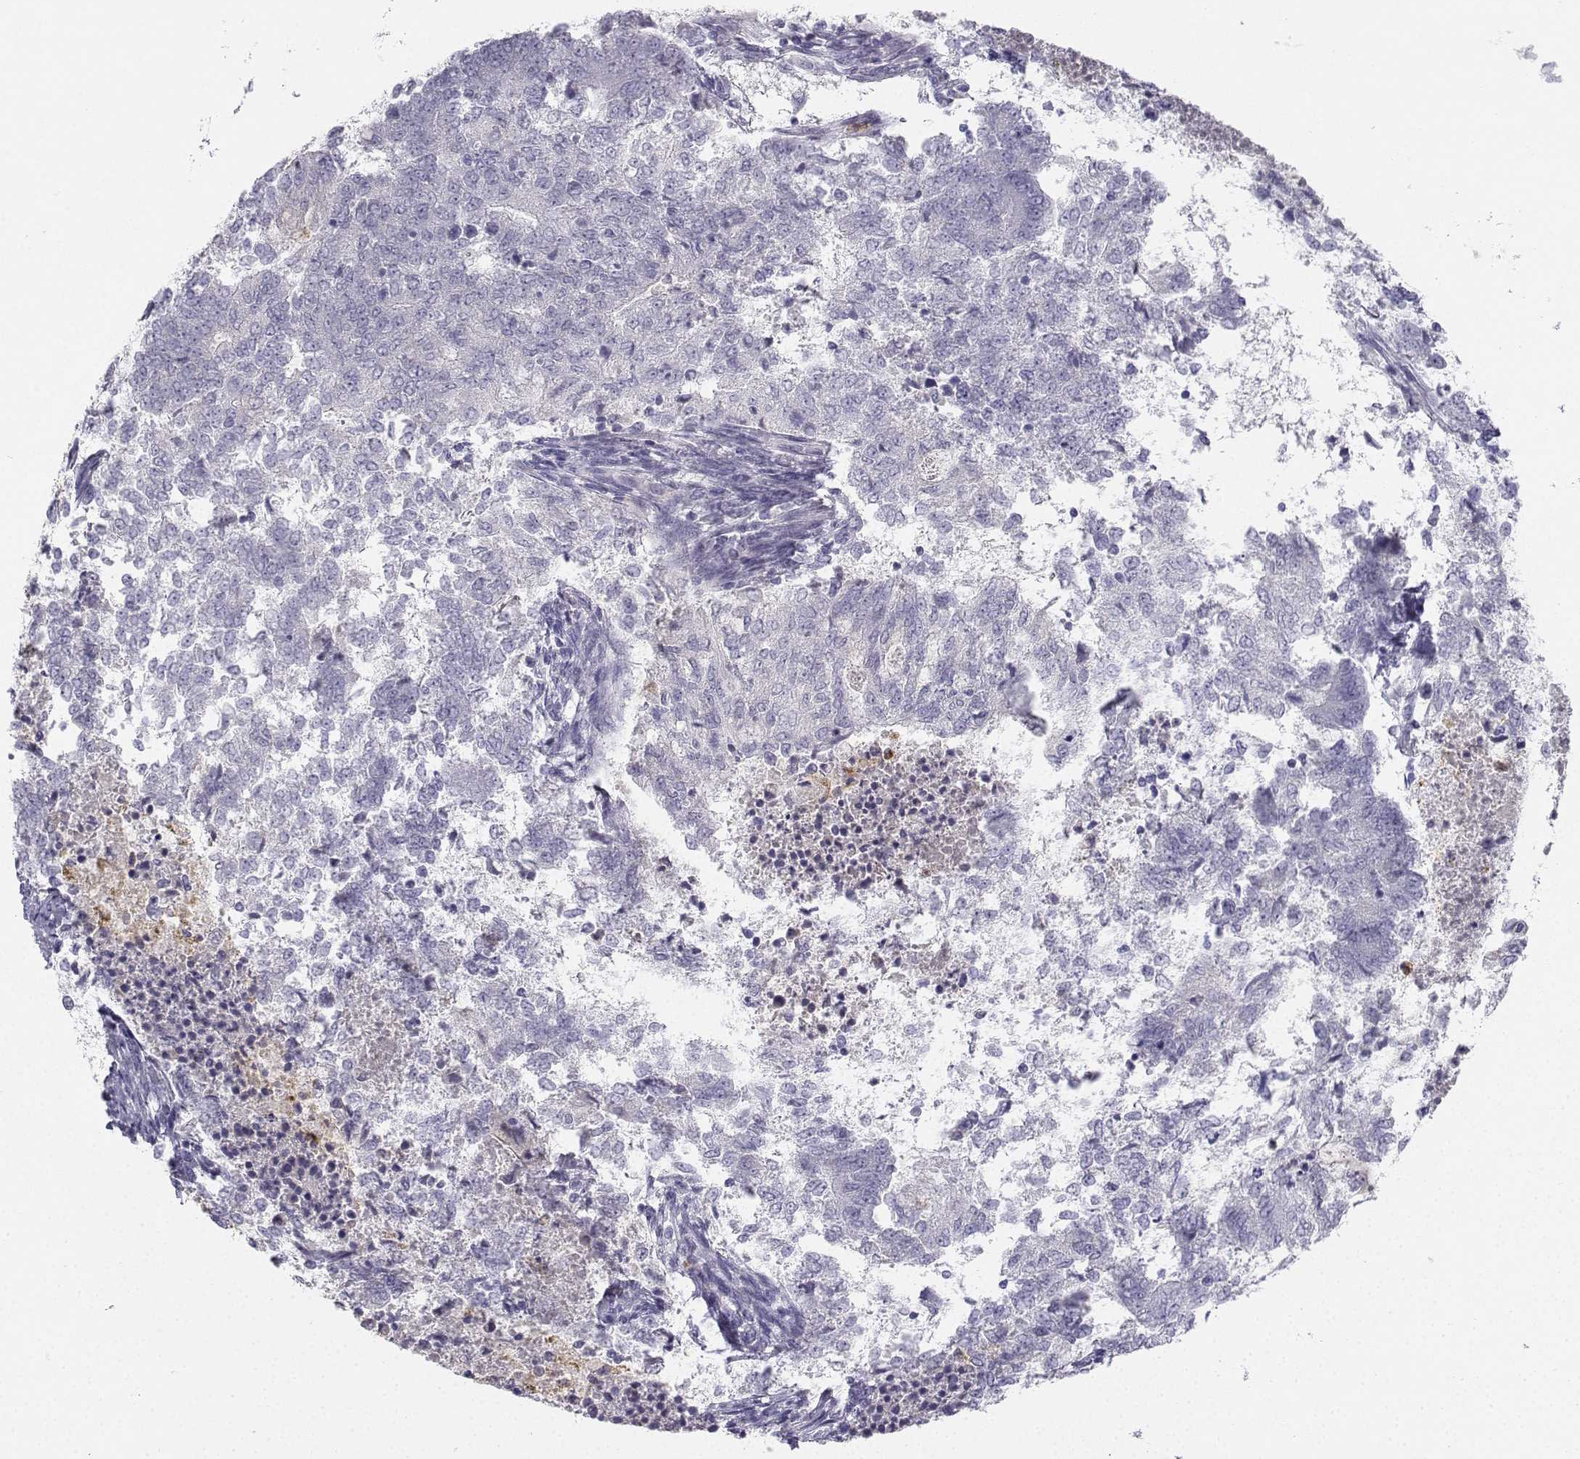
{"staining": {"intensity": "negative", "quantity": "none", "location": "none"}, "tissue": "endometrial cancer", "cell_type": "Tumor cells", "image_type": "cancer", "snomed": [{"axis": "morphology", "description": "Adenocarcinoma, NOS"}, {"axis": "topography", "description": "Endometrium"}], "caption": "Tumor cells show no significant protein expression in endometrial adenocarcinoma.", "gene": "CALY", "patient": {"sex": "female", "age": 65}}